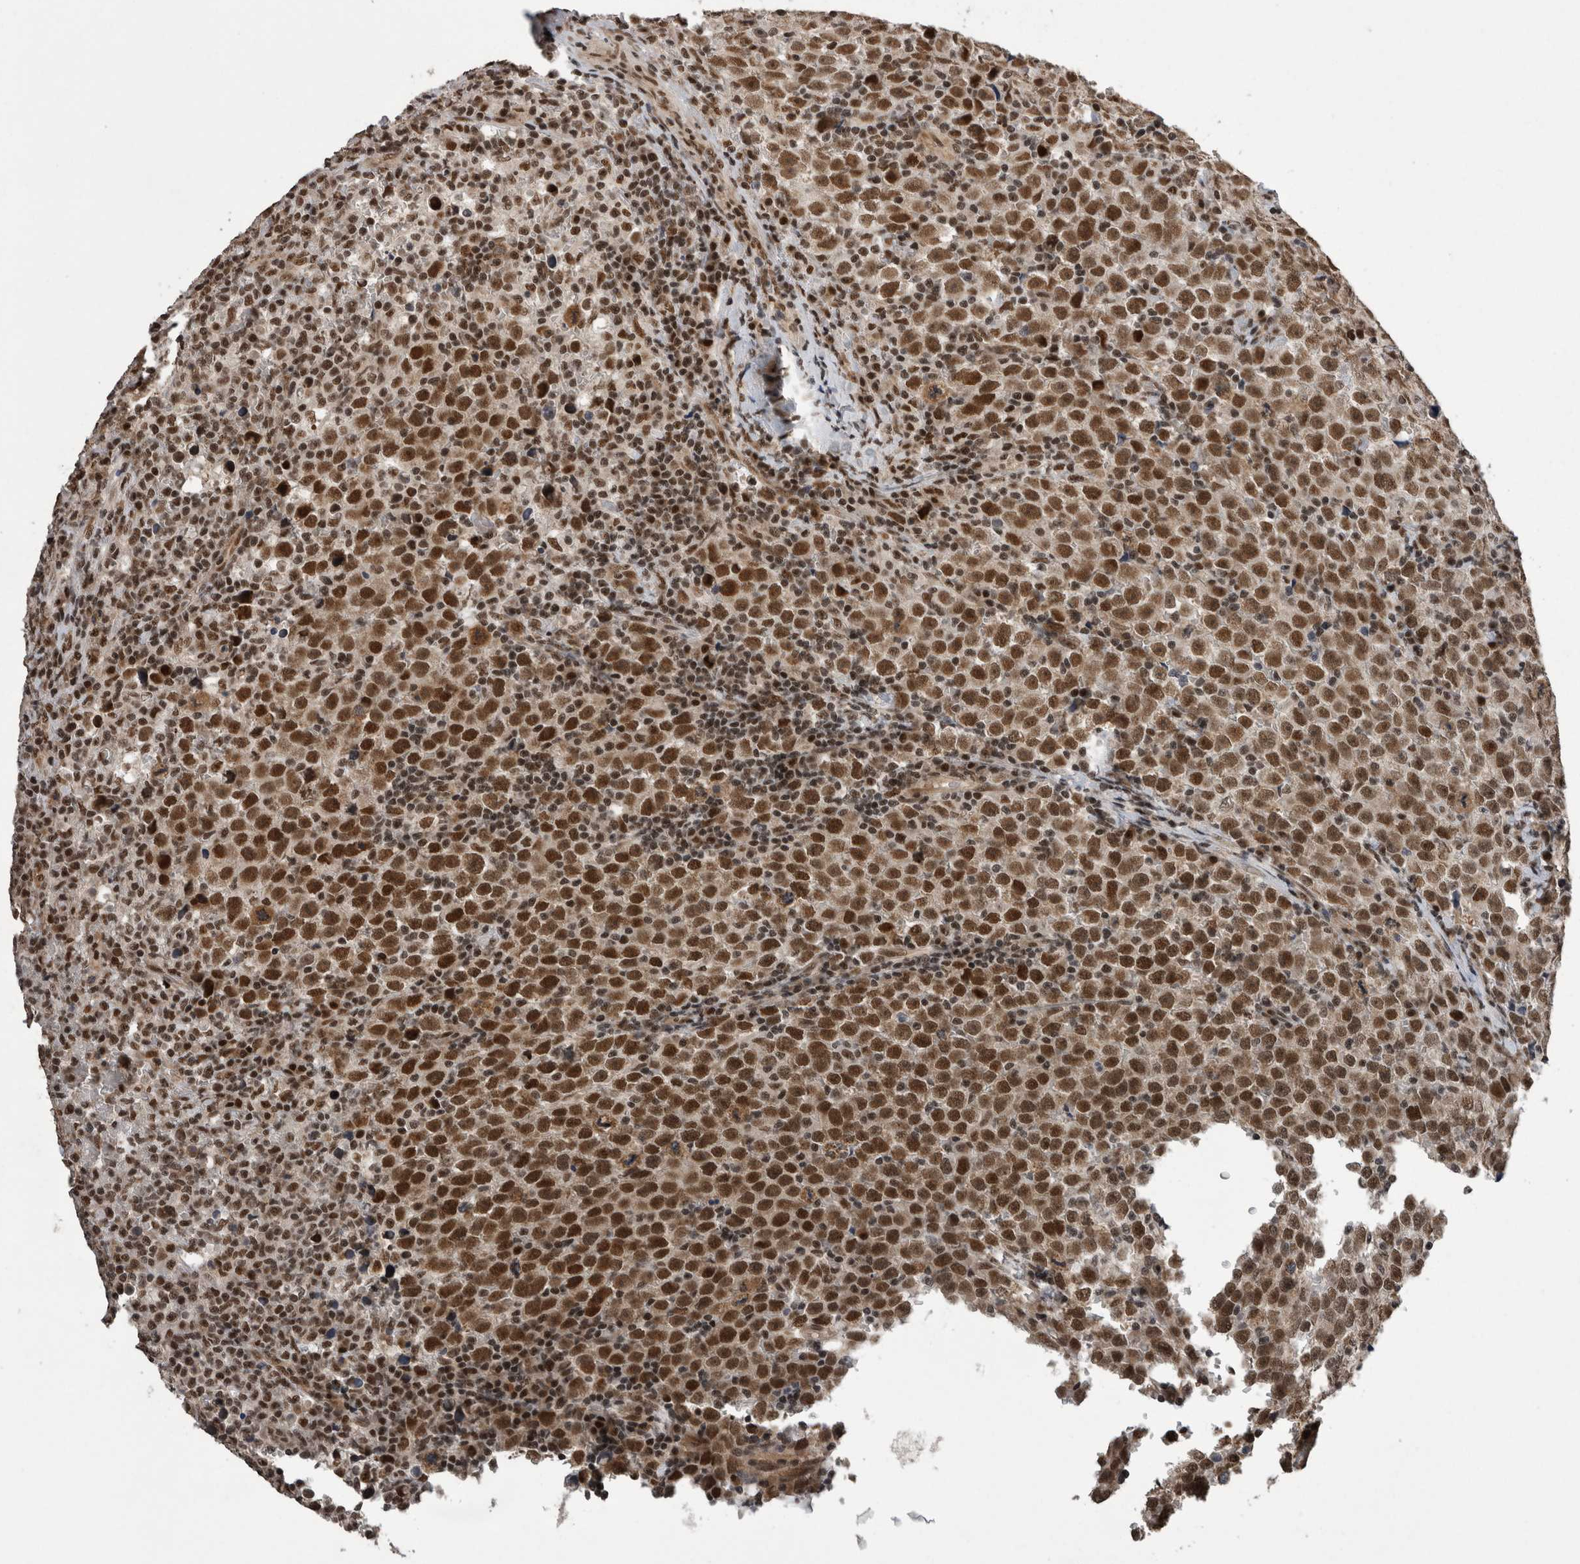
{"staining": {"intensity": "strong", "quantity": ">75%", "location": "nuclear"}, "tissue": "testis cancer", "cell_type": "Tumor cells", "image_type": "cancer", "snomed": [{"axis": "morphology", "description": "Seminoma, NOS"}, {"axis": "topography", "description": "Testis"}], "caption": "DAB immunohistochemical staining of seminoma (testis) demonstrates strong nuclear protein staining in approximately >75% of tumor cells. Nuclei are stained in blue.", "gene": "CPSF2", "patient": {"sex": "male", "age": 43}}